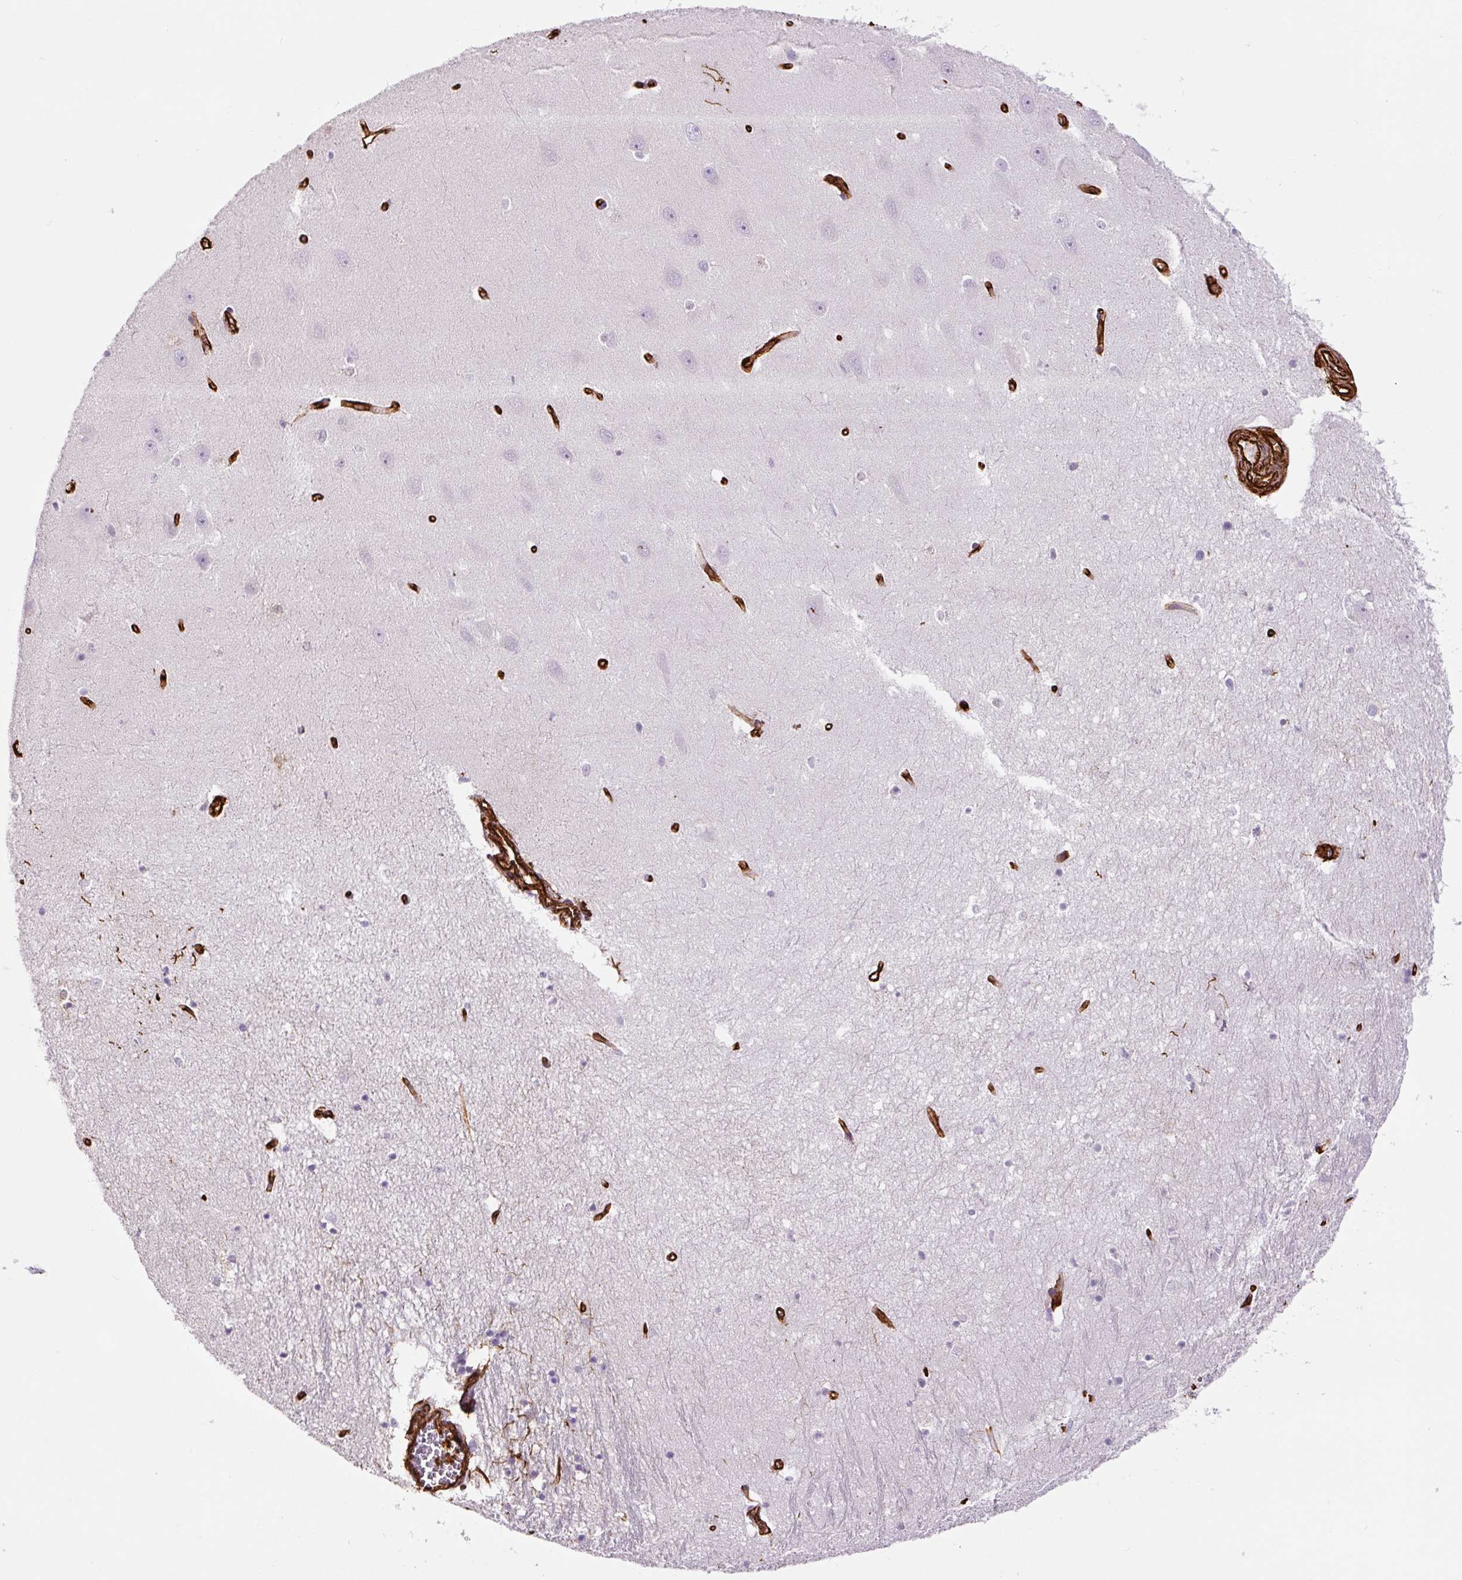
{"staining": {"intensity": "negative", "quantity": "none", "location": "none"}, "tissue": "hippocampus", "cell_type": "Glial cells", "image_type": "normal", "snomed": [{"axis": "morphology", "description": "Normal tissue, NOS"}, {"axis": "topography", "description": "Hippocampus"}], "caption": "The micrograph exhibits no staining of glial cells in normal hippocampus. (Stains: DAB immunohistochemistry with hematoxylin counter stain, Microscopy: brightfield microscopy at high magnification).", "gene": "VIM", "patient": {"sex": "female", "age": 64}}